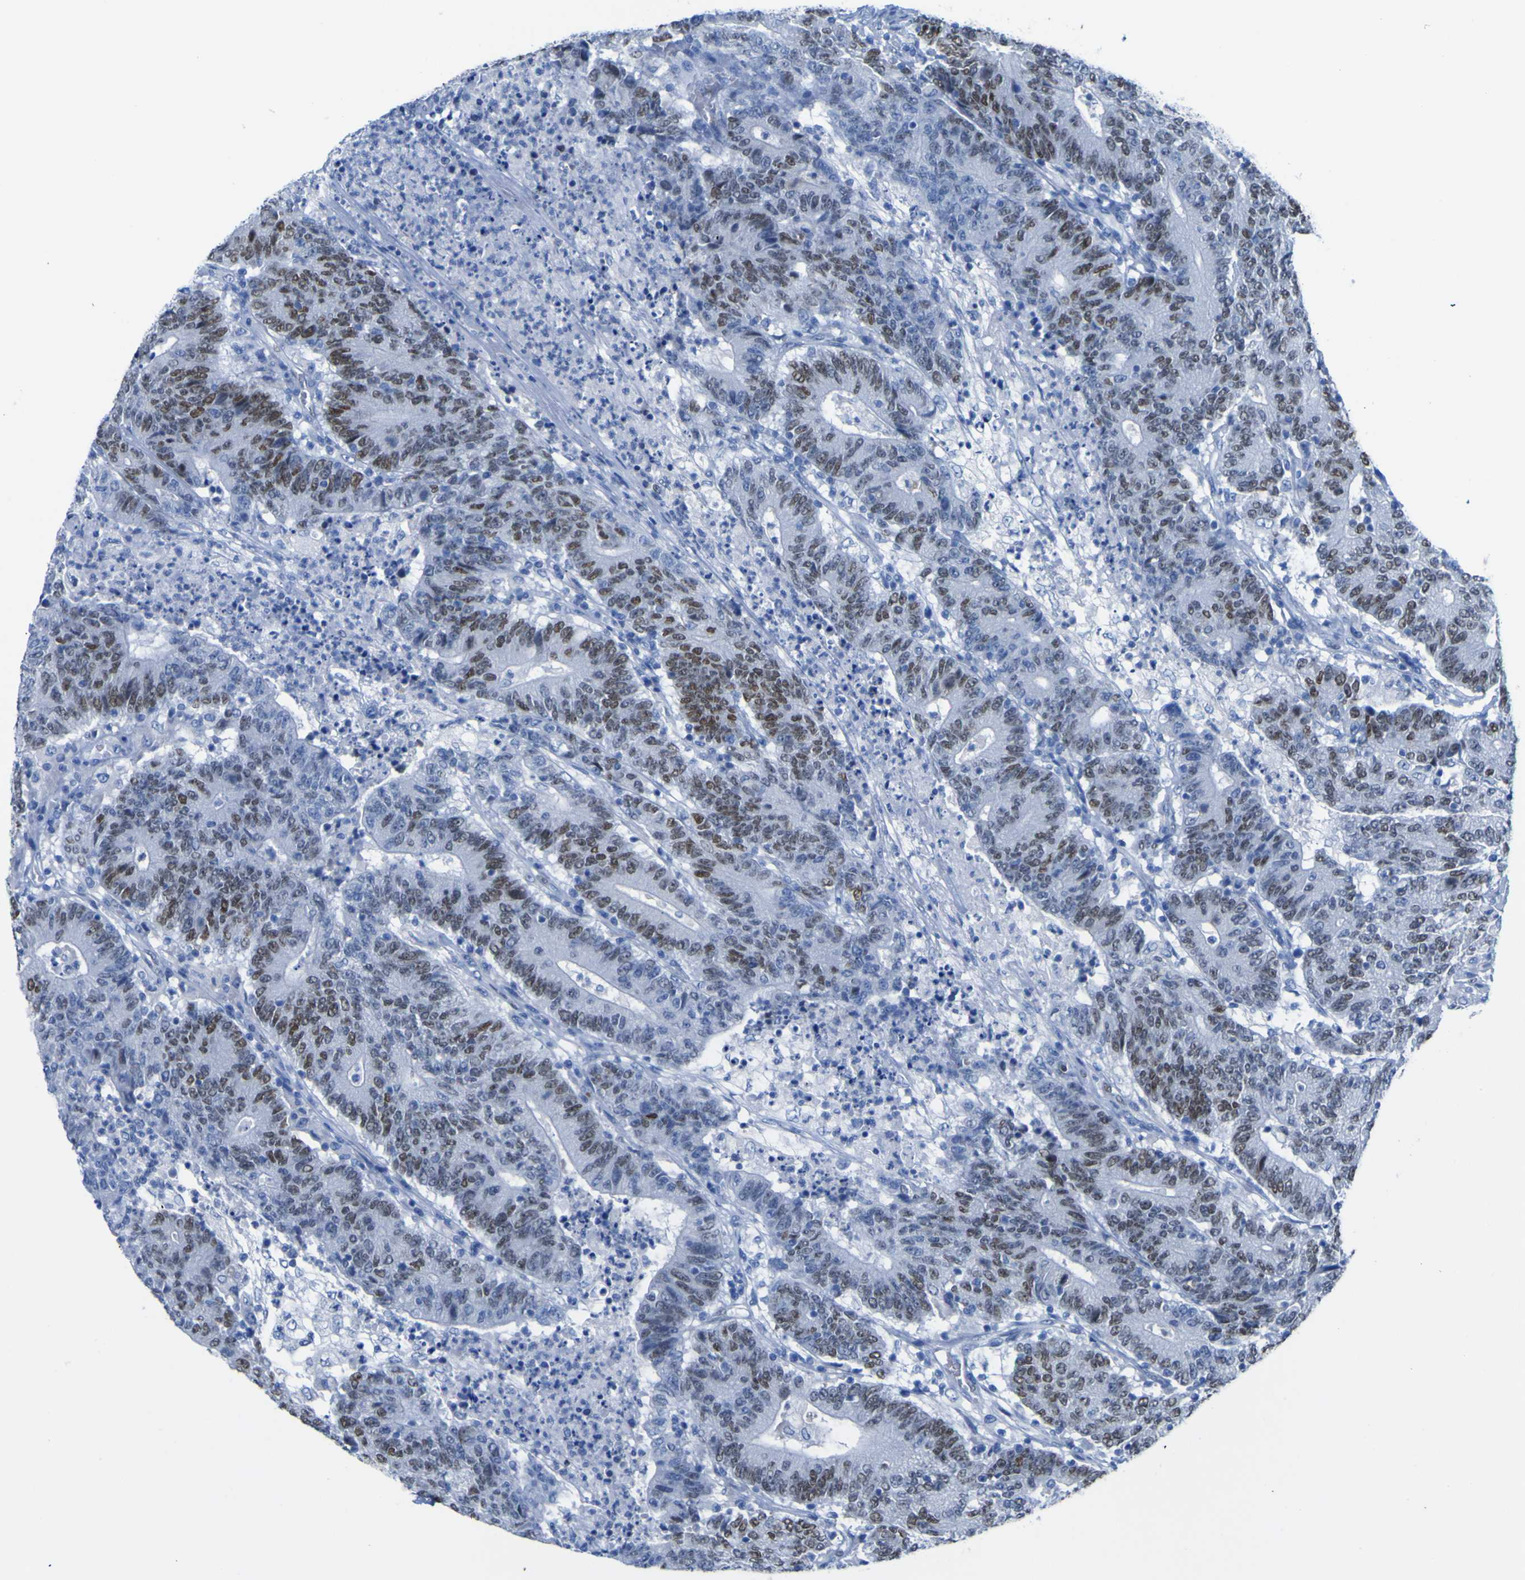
{"staining": {"intensity": "moderate", "quantity": "25%-75%", "location": "nuclear"}, "tissue": "colorectal cancer", "cell_type": "Tumor cells", "image_type": "cancer", "snomed": [{"axis": "morphology", "description": "Normal tissue, NOS"}, {"axis": "morphology", "description": "Adenocarcinoma, NOS"}, {"axis": "topography", "description": "Colon"}], "caption": "Immunohistochemical staining of human colorectal cancer (adenocarcinoma) exhibits medium levels of moderate nuclear staining in about 25%-75% of tumor cells.", "gene": "DACH1", "patient": {"sex": "female", "age": 75}}